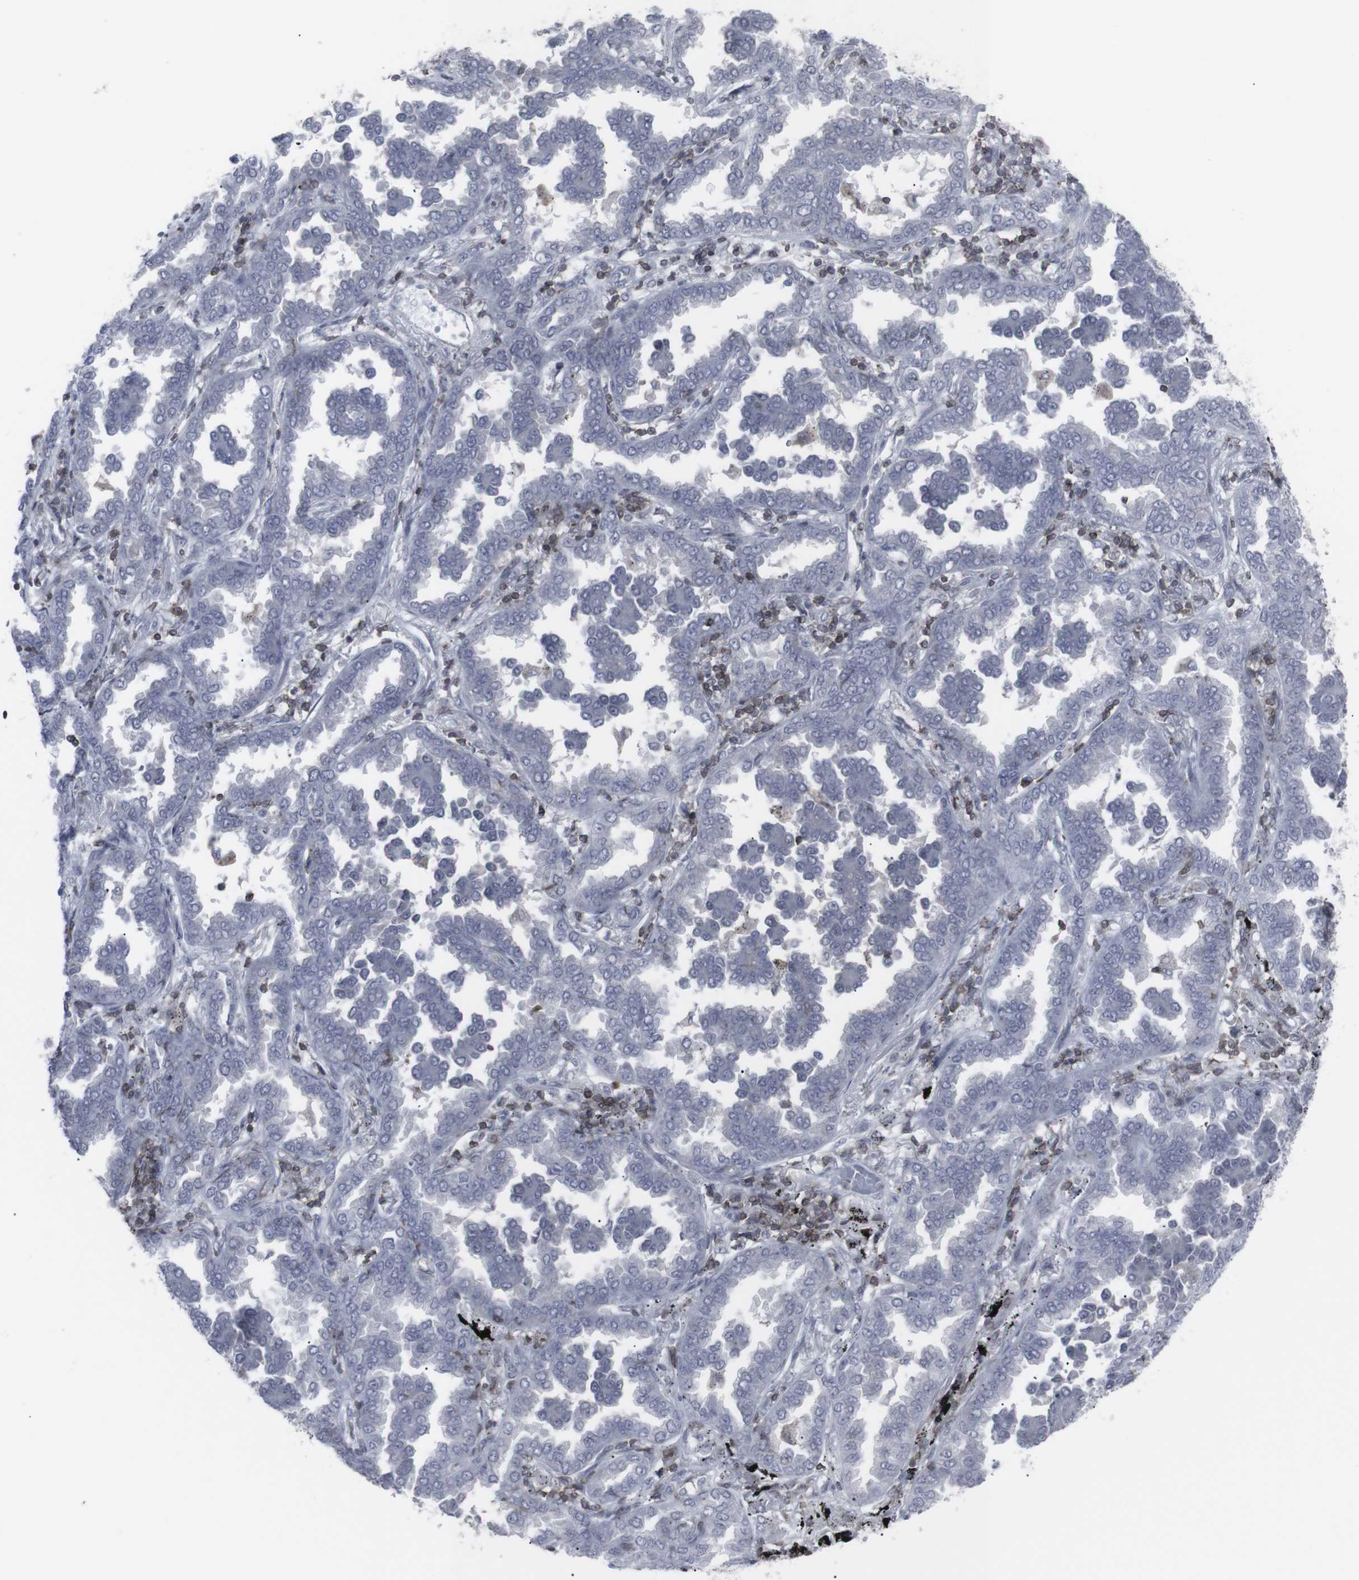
{"staining": {"intensity": "negative", "quantity": "none", "location": "none"}, "tissue": "lung cancer", "cell_type": "Tumor cells", "image_type": "cancer", "snomed": [{"axis": "morphology", "description": "Normal tissue, NOS"}, {"axis": "morphology", "description": "Adenocarcinoma, NOS"}, {"axis": "topography", "description": "Lung"}], "caption": "The photomicrograph reveals no staining of tumor cells in lung cancer (adenocarcinoma).", "gene": "APOBEC2", "patient": {"sex": "male", "age": 59}}